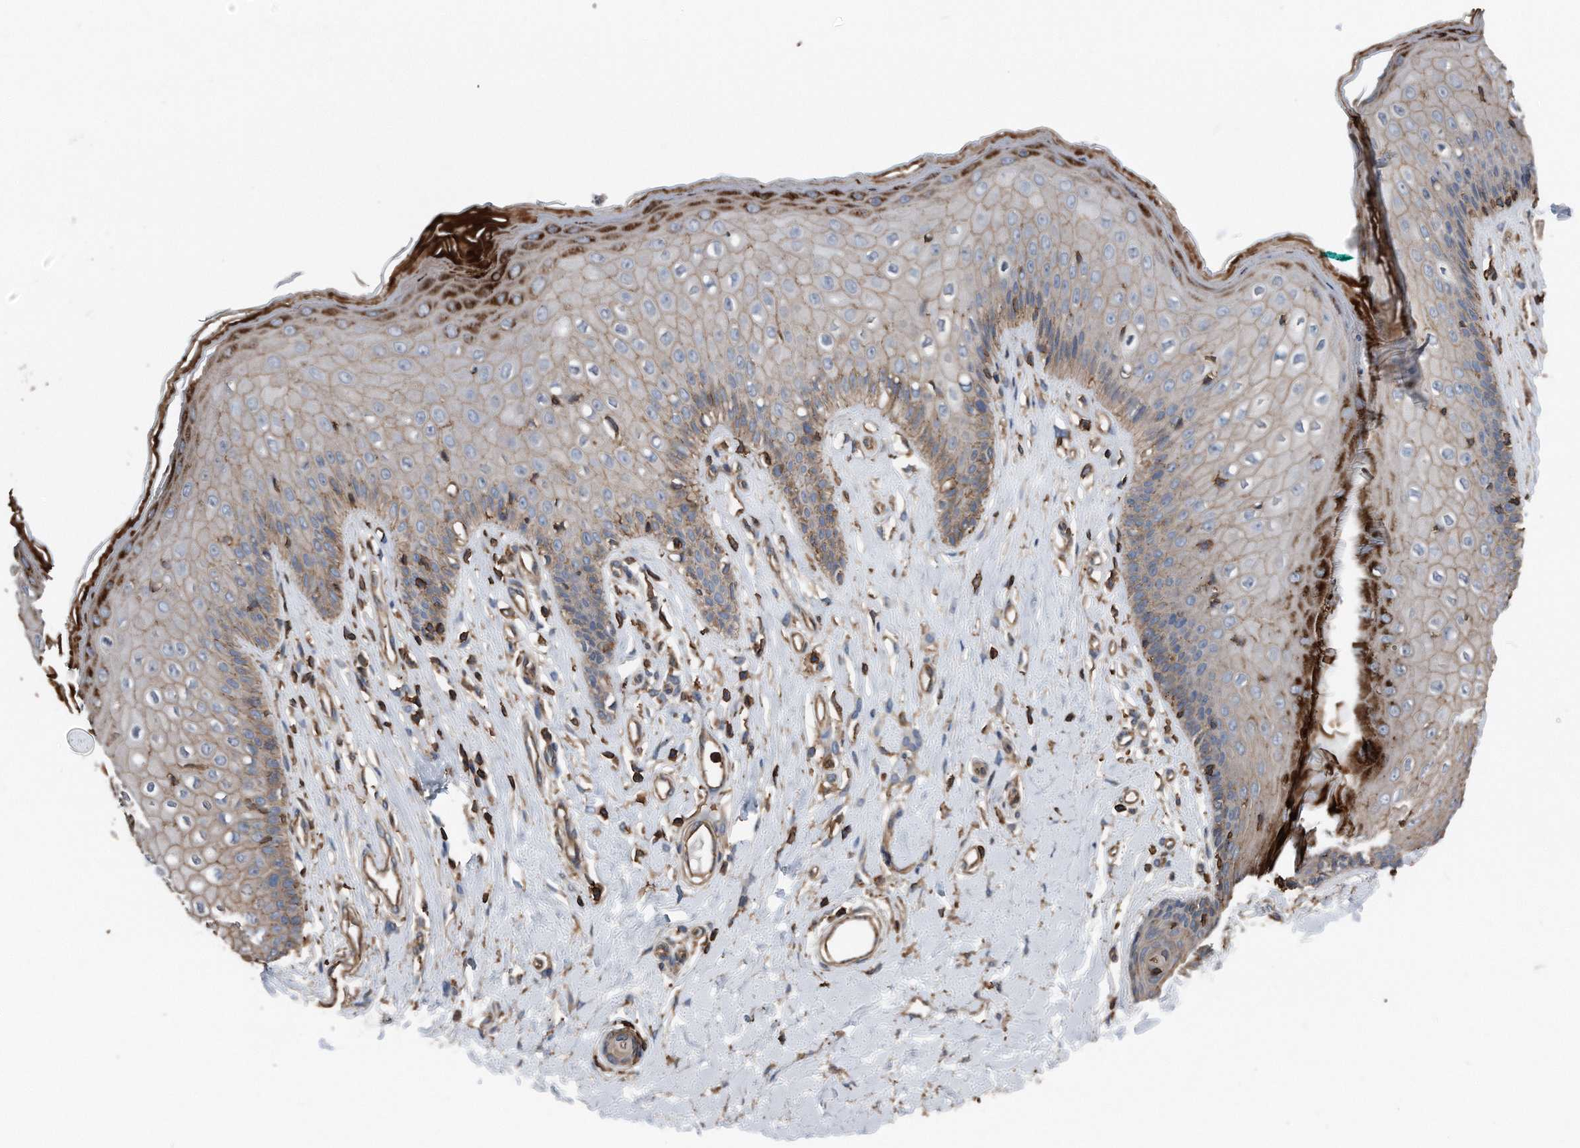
{"staining": {"intensity": "strong", "quantity": "<25%", "location": "cytoplasmic/membranous"}, "tissue": "skin", "cell_type": "Epidermal cells", "image_type": "normal", "snomed": [{"axis": "morphology", "description": "Normal tissue, NOS"}, {"axis": "morphology", "description": "Squamous cell carcinoma, NOS"}, {"axis": "topography", "description": "Vulva"}], "caption": "Epidermal cells demonstrate medium levels of strong cytoplasmic/membranous expression in about <25% of cells in normal human skin. (IHC, brightfield microscopy, high magnification).", "gene": "RSPO3", "patient": {"sex": "female", "age": 85}}